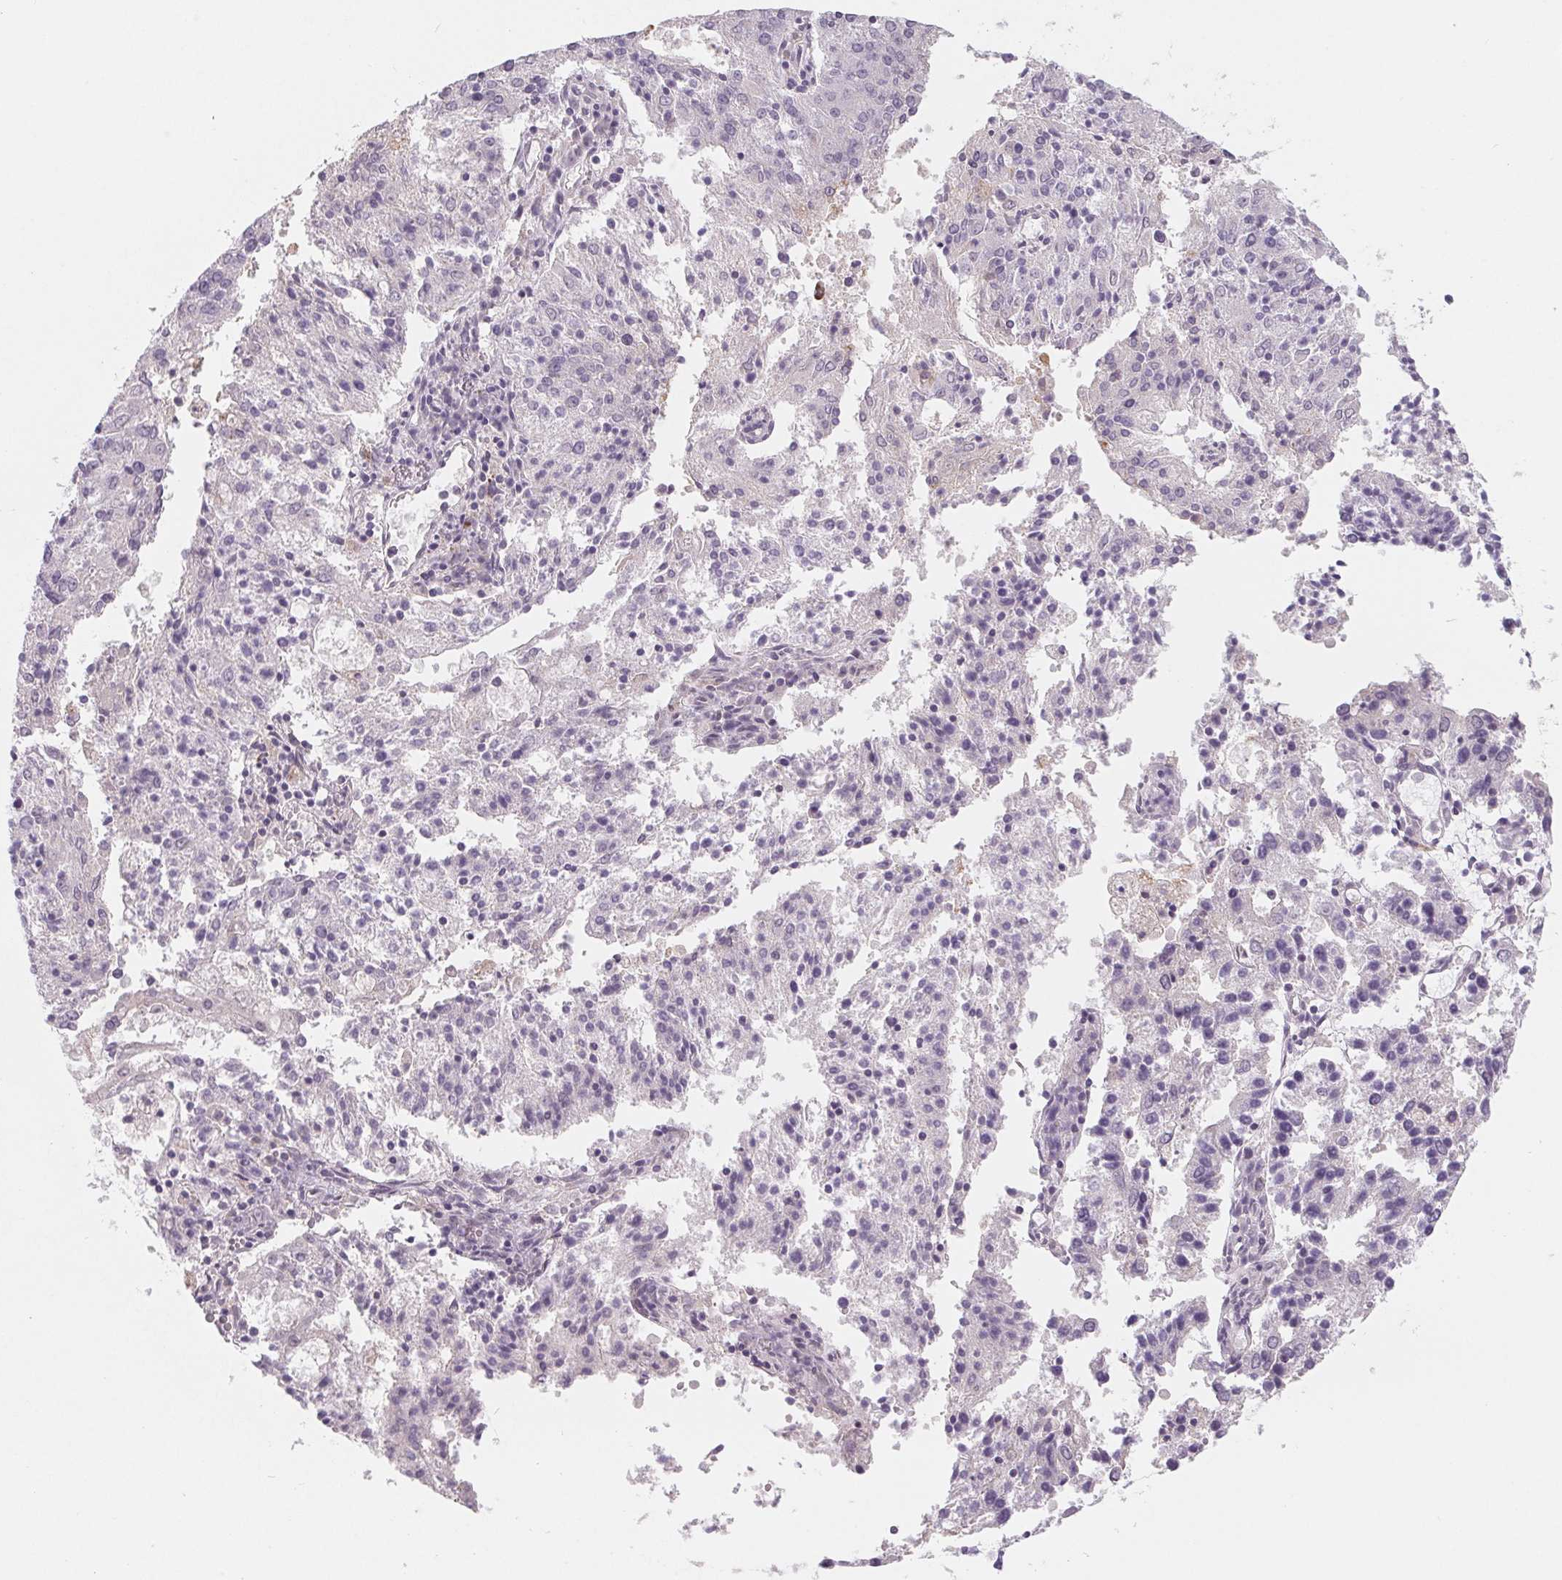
{"staining": {"intensity": "negative", "quantity": "none", "location": "none"}, "tissue": "endometrial cancer", "cell_type": "Tumor cells", "image_type": "cancer", "snomed": [{"axis": "morphology", "description": "Adenocarcinoma, NOS"}, {"axis": "topography", "description": "Endometrium"}], "caption": "This is an immunohistochemistry image of human endometrial adenocarcinoma. There is no staining in tumor cells.", "gene": "CFC1", "patient": {"sex": "female", "age": 82}}